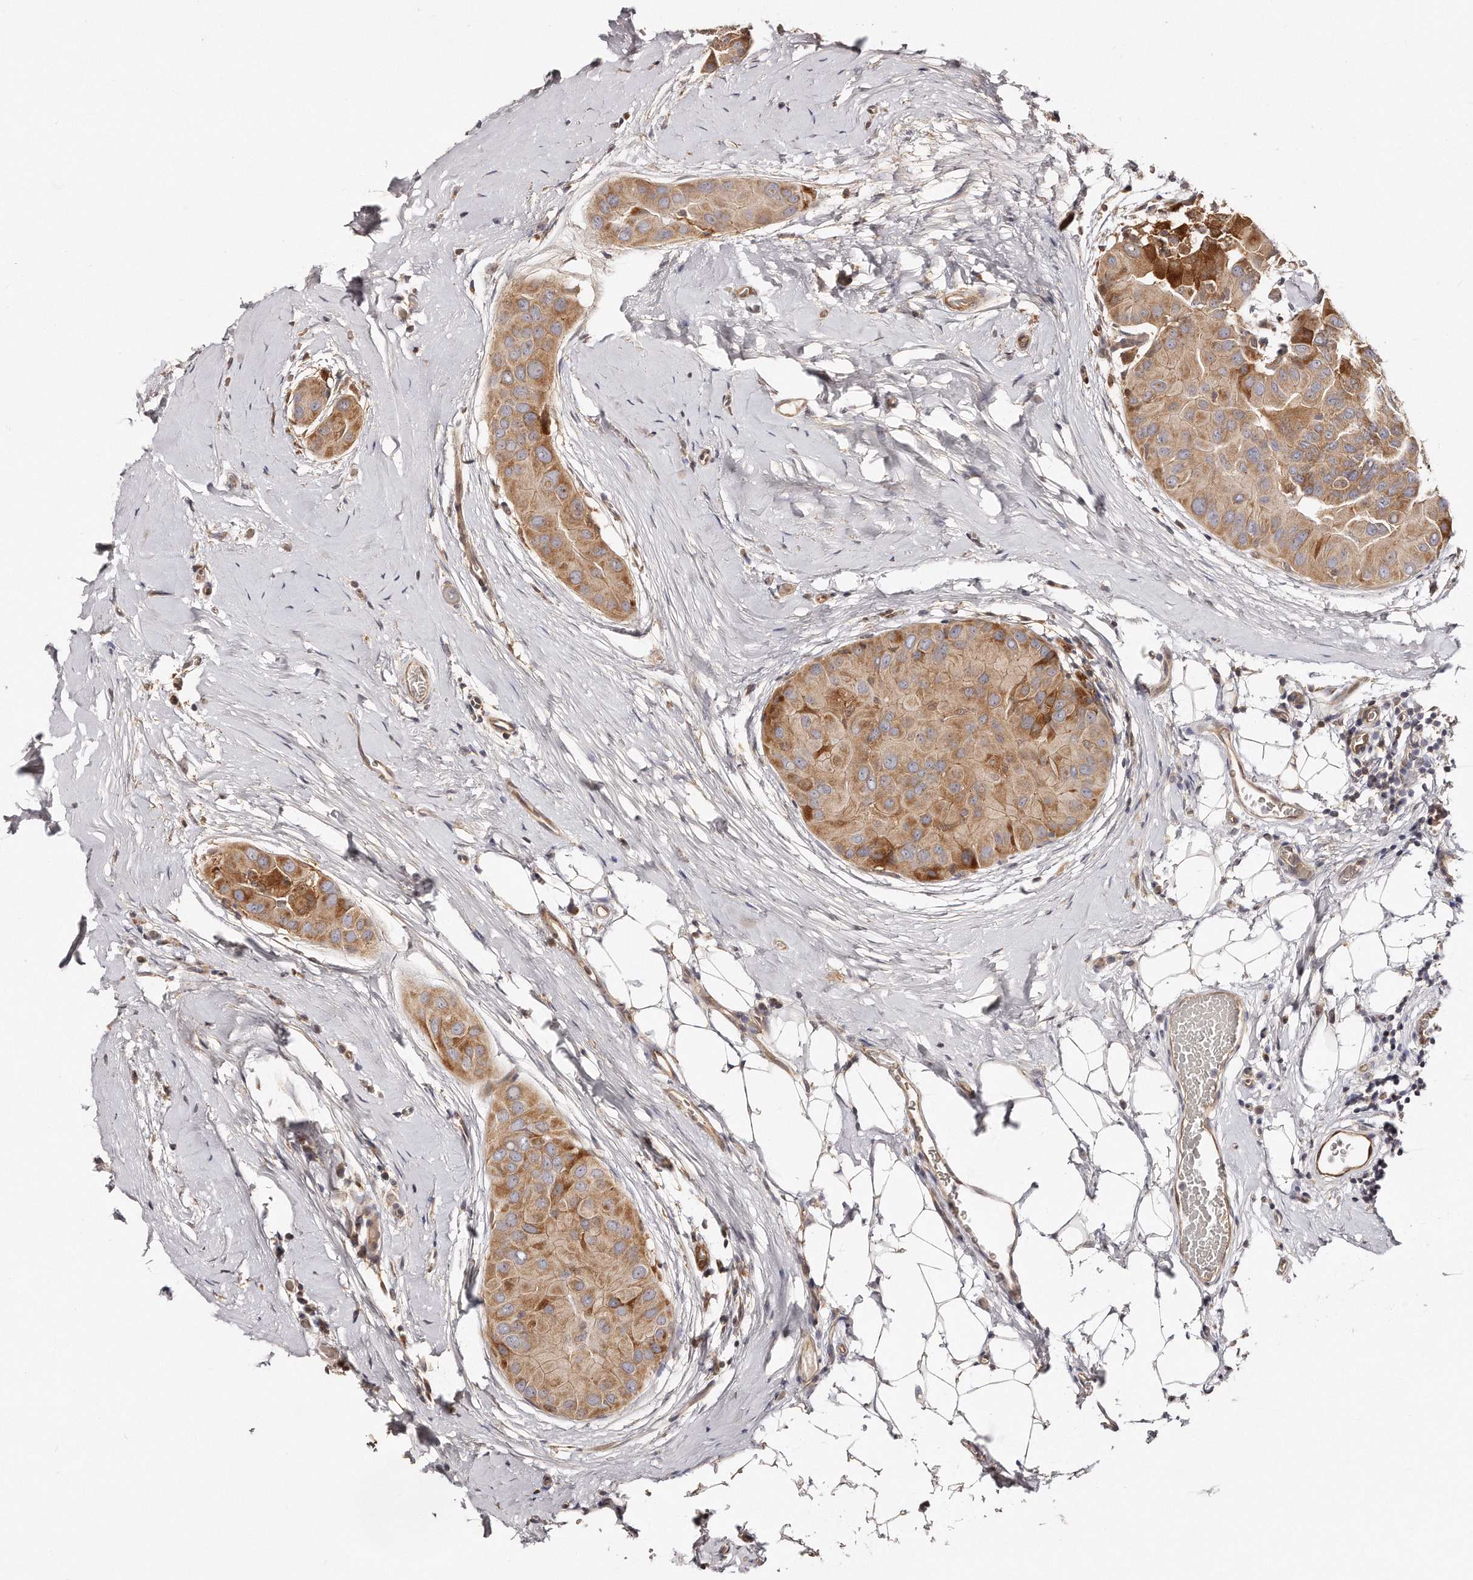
{"staining": {"intensity": "moderate", "quantity": ">75%", "location": "cytoplasmic/membranous"}, "tissue": "thyroid cancer", "cell_type": "Tumor cells", "image_type": "cancer", "snomed": [{"axis": "morphology", "description": "Papillary adenocarcinoma, NOS"}, {"axis": "topography", "description": "Thyroid gland"}], "caption": "Papillary adenocarcinoma (thyroid) stained with a protein marker shows moderate staining in tumor cells.", "gene": "GBP4", "patient": {"sex": "male", "age": 33}}